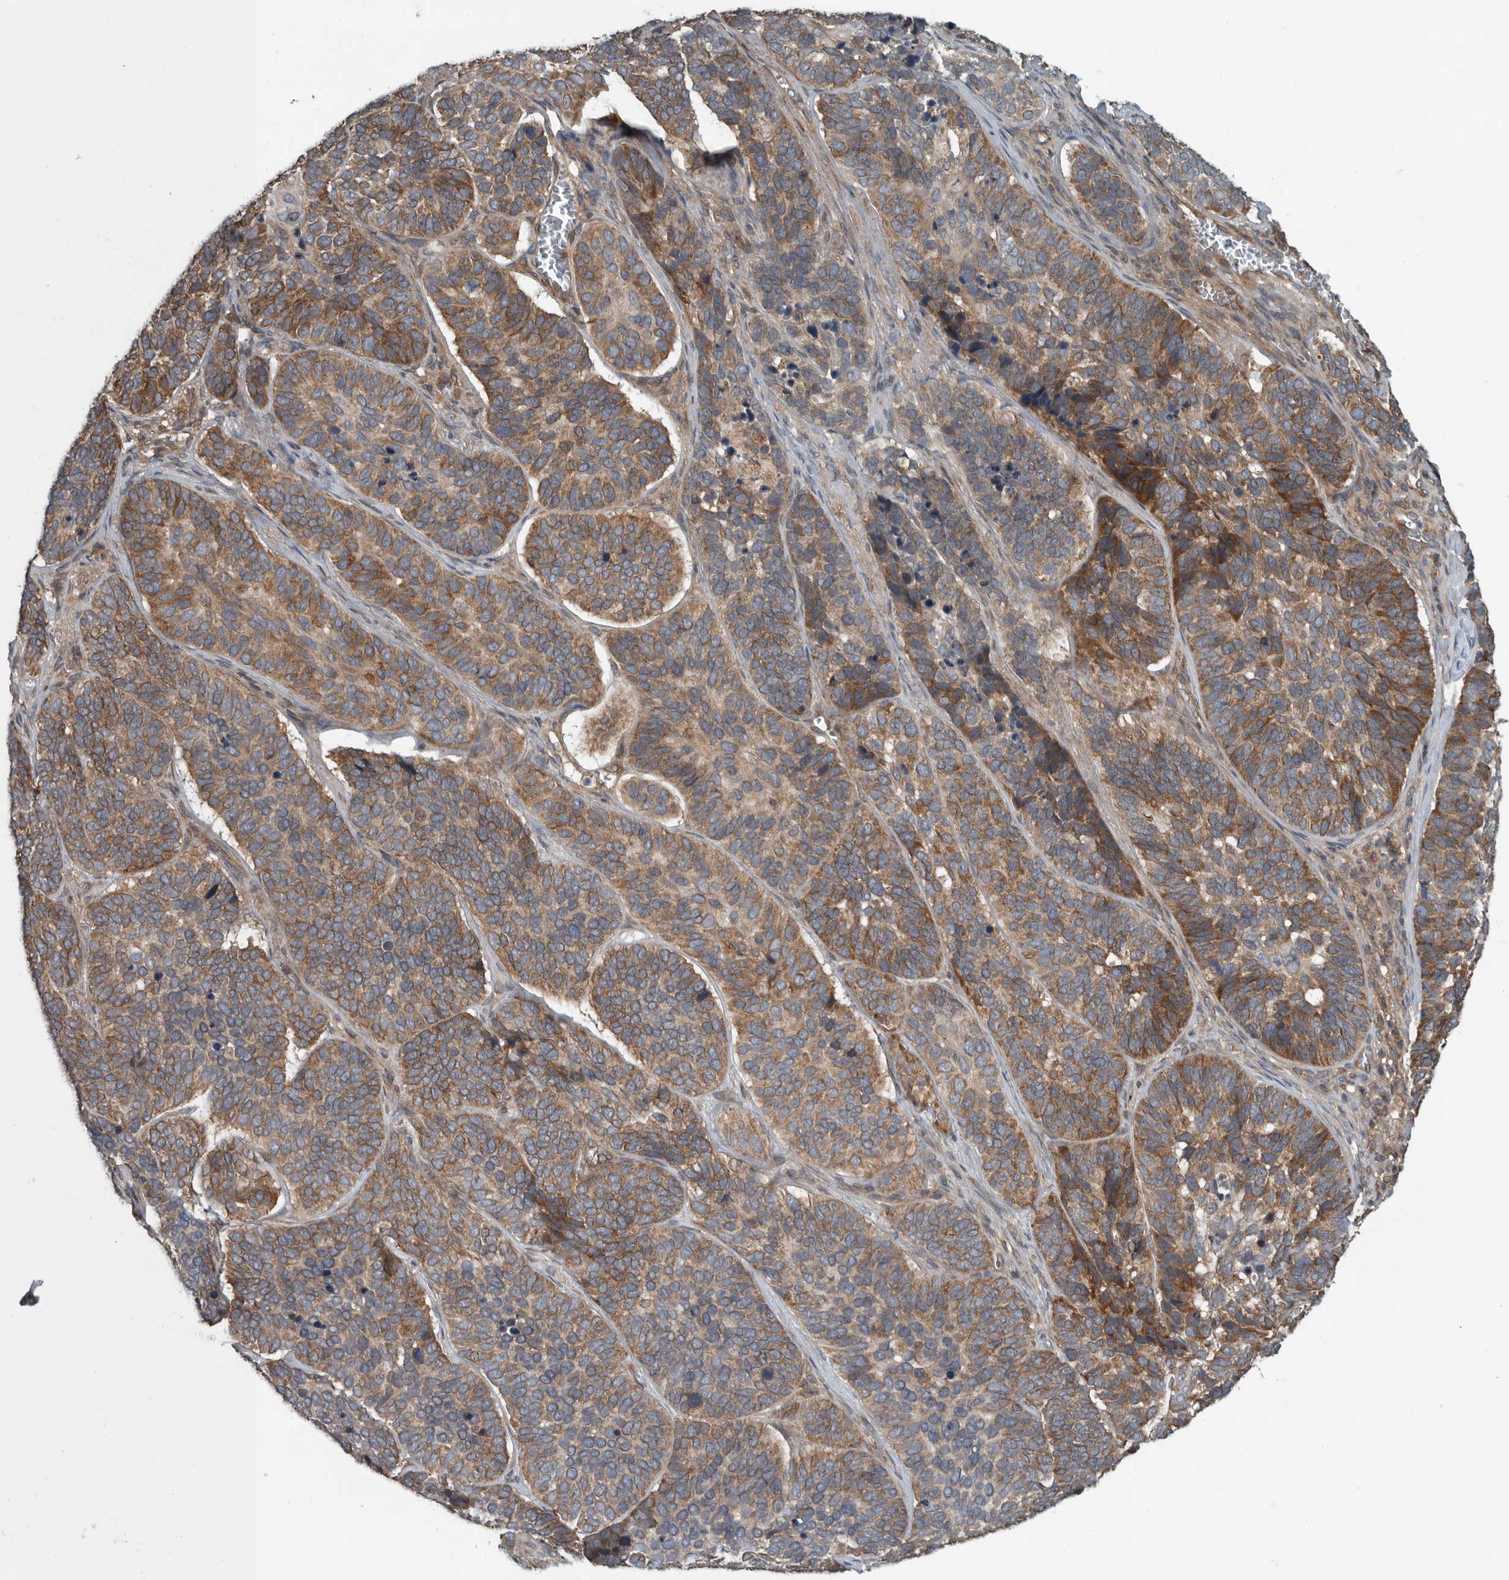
{"staining": {"intensity": "moderate", "quantity": ">75%", "location": "cytoplasmic/membranous"}, "tissue": "skin cancer", "cell_type": "Tumor cells", "image_type": "cancer", "snomed": [{"axis": "morphology", "description": "Basal cell carcinoma"}, {"axis": "topography", "description": "Skin"}], "caption": "Basal cell carcinoma (skin) tissue shows moderate cytoplasmic/membranous positivity in about >75% of tumor cells", "gene": "AMFR", "patient": {"sex": "male", "age": 62}}